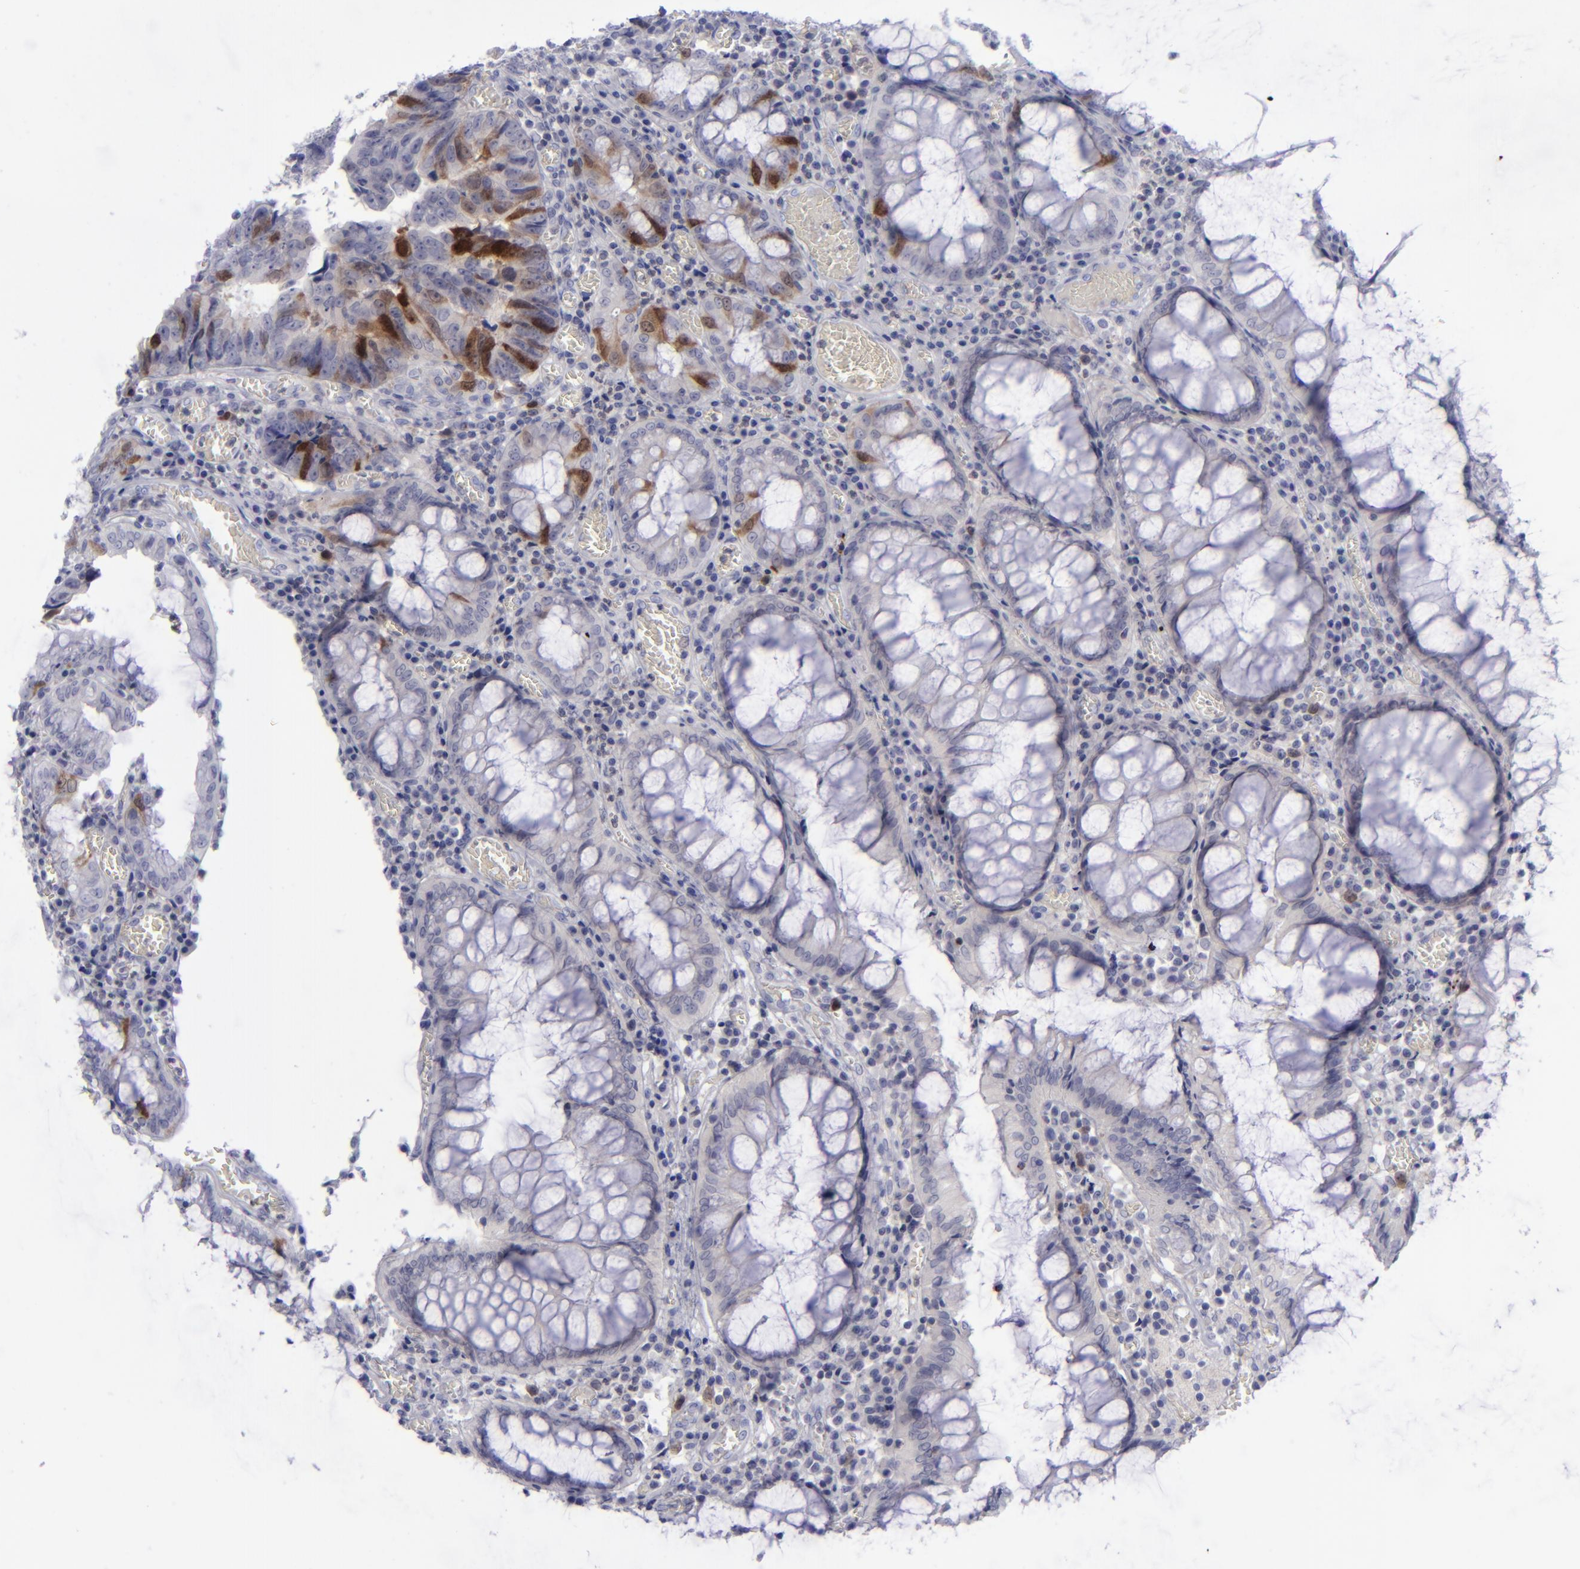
{"staining": {"intensity": "moderate", "quantity": "25%-75%", "location": "cytoplasmic/membranous"}, "tissue": "colorectal cancer", "cell_type": "Tumor cells", "image_type": "cancer", "snomed": [{"axis": "morphology", "description": "Adenocarcinoma, NOS"}, {"axis": "topography", "description": "Rectum"}], "caption": "Colorectal cancer (adenocarcinoma) was stained to show a protein in brown. There is medium levels of moderate cytoplasmic/membranous expression in about 25%-75% of tumor cells. Nuclei are stained in blue.", "gene": "AURKA", "patient": {"sex": "female", "age": 98}}